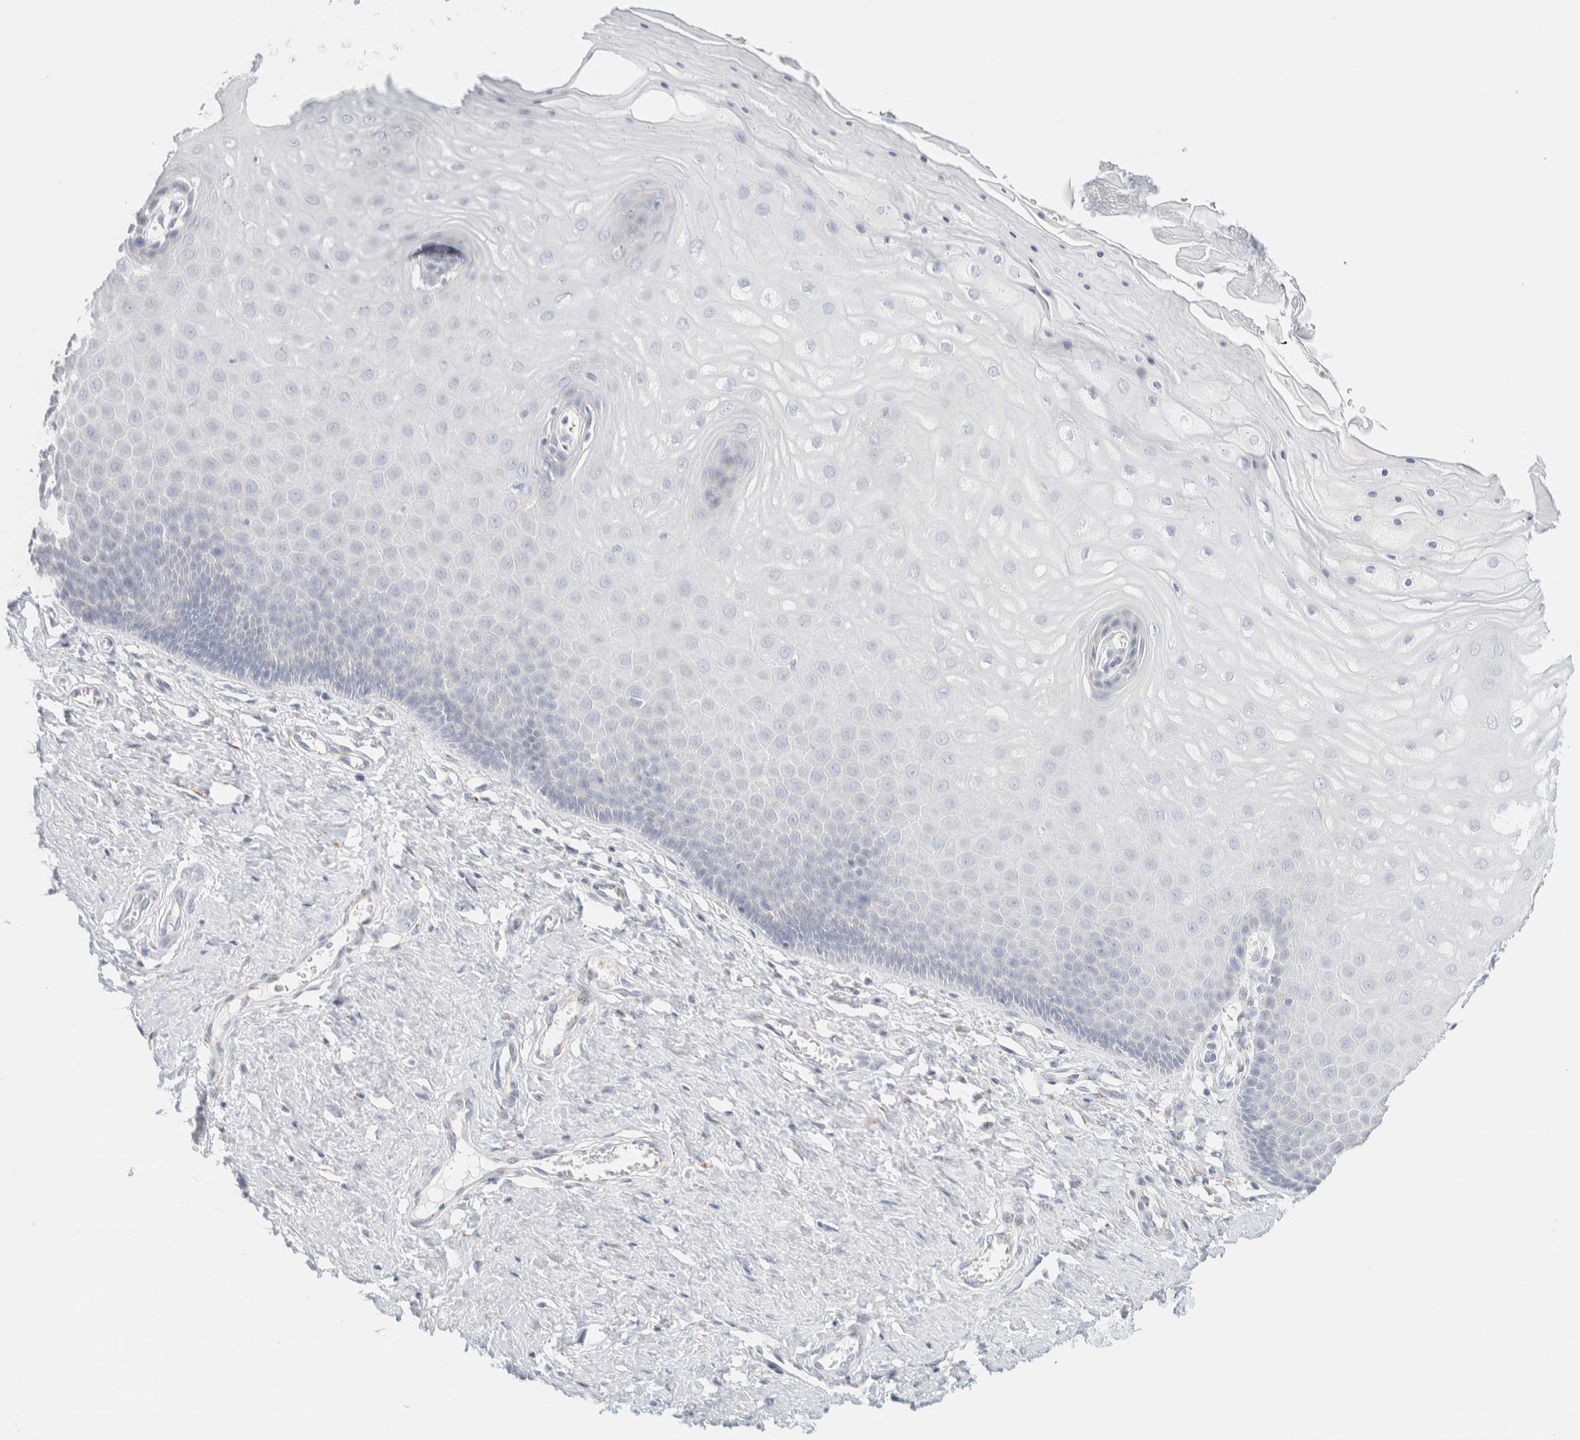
{"staining": {"intensity": "weak", "quantity": "<25%", "location": "cytoplasmic/membranous"}, "tissue": "cervix", "cell_type": "Glandular cells", "image_type": "normal", "snomed": [{"axis": "morphology", "description": "Normal tissue, NOS"}, {"axis": "topography", "description": "Cervix"}], "caption": "This photomicrograph is of normal cervix stained with immunohistochemistry to label a protein in brown with the nuclei are counter-stained blue. There is no staining in glandular cells. (Brightfield microscopy of DAB (3,3'-diaminobenzidine) immunohistochemistry at high magnification).", "gene": "SPNS3", "patient": {"sex": "female", "age": 55}}